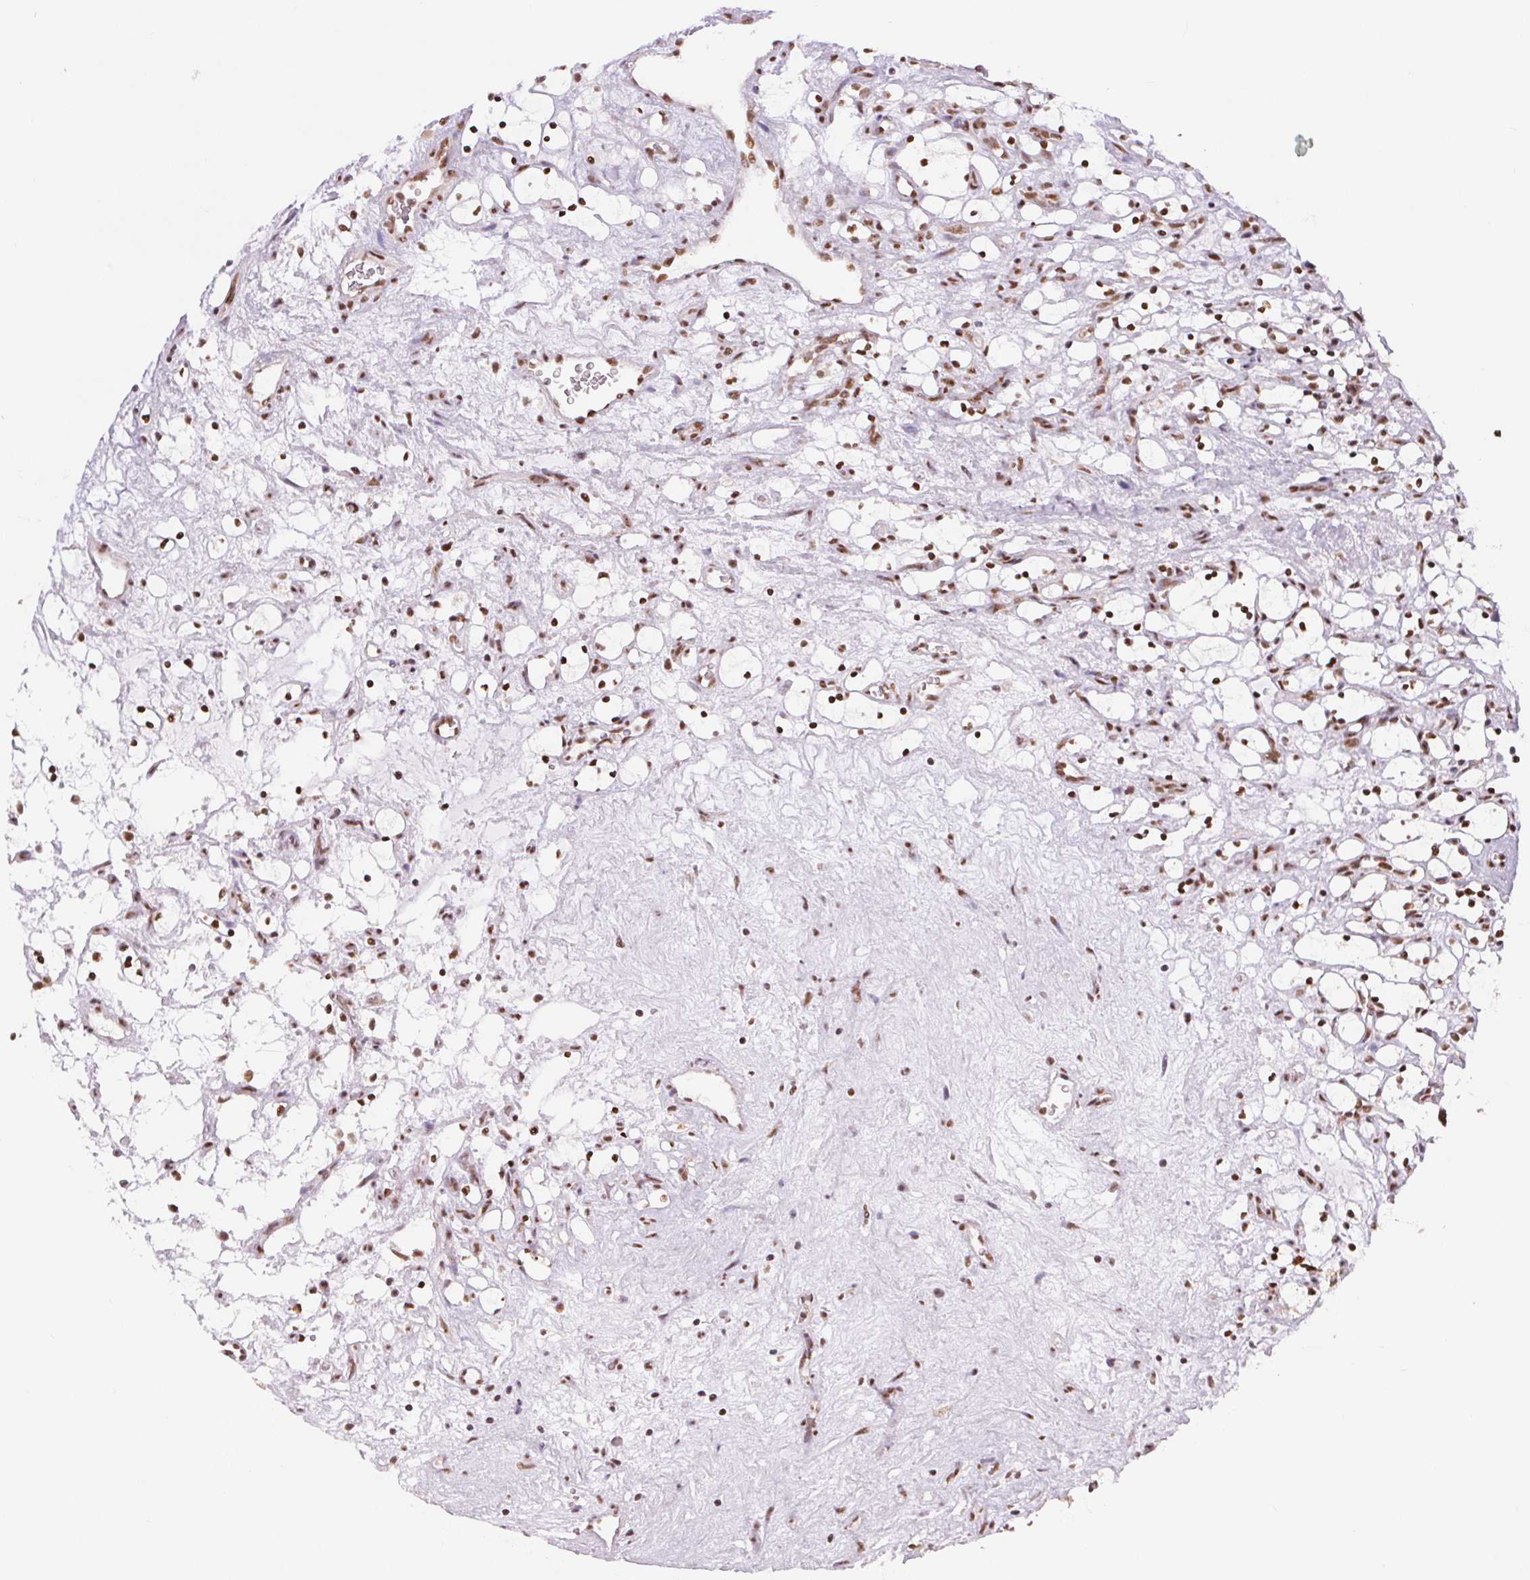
{"staining": {"intensity": "moderate", "quantity": ">75%", "location": "nuclear"}, "tissue": "renal cancer", "cell_type": "Tumor cells", "image_type": "cancer", "snomed": [{"axis": "morphology", "description": "Adenocarcinoma, NOS"}, {"axis": "topography", "description": "Kidney"}], "caption": "Moderate nuclear expression for a protein is identified in about >75% of tumor cells of renal adenocarcinoma using immunohistochemistry.", "gene": "NFE2L1", "patient": {"sex": "female", "age": 69}}